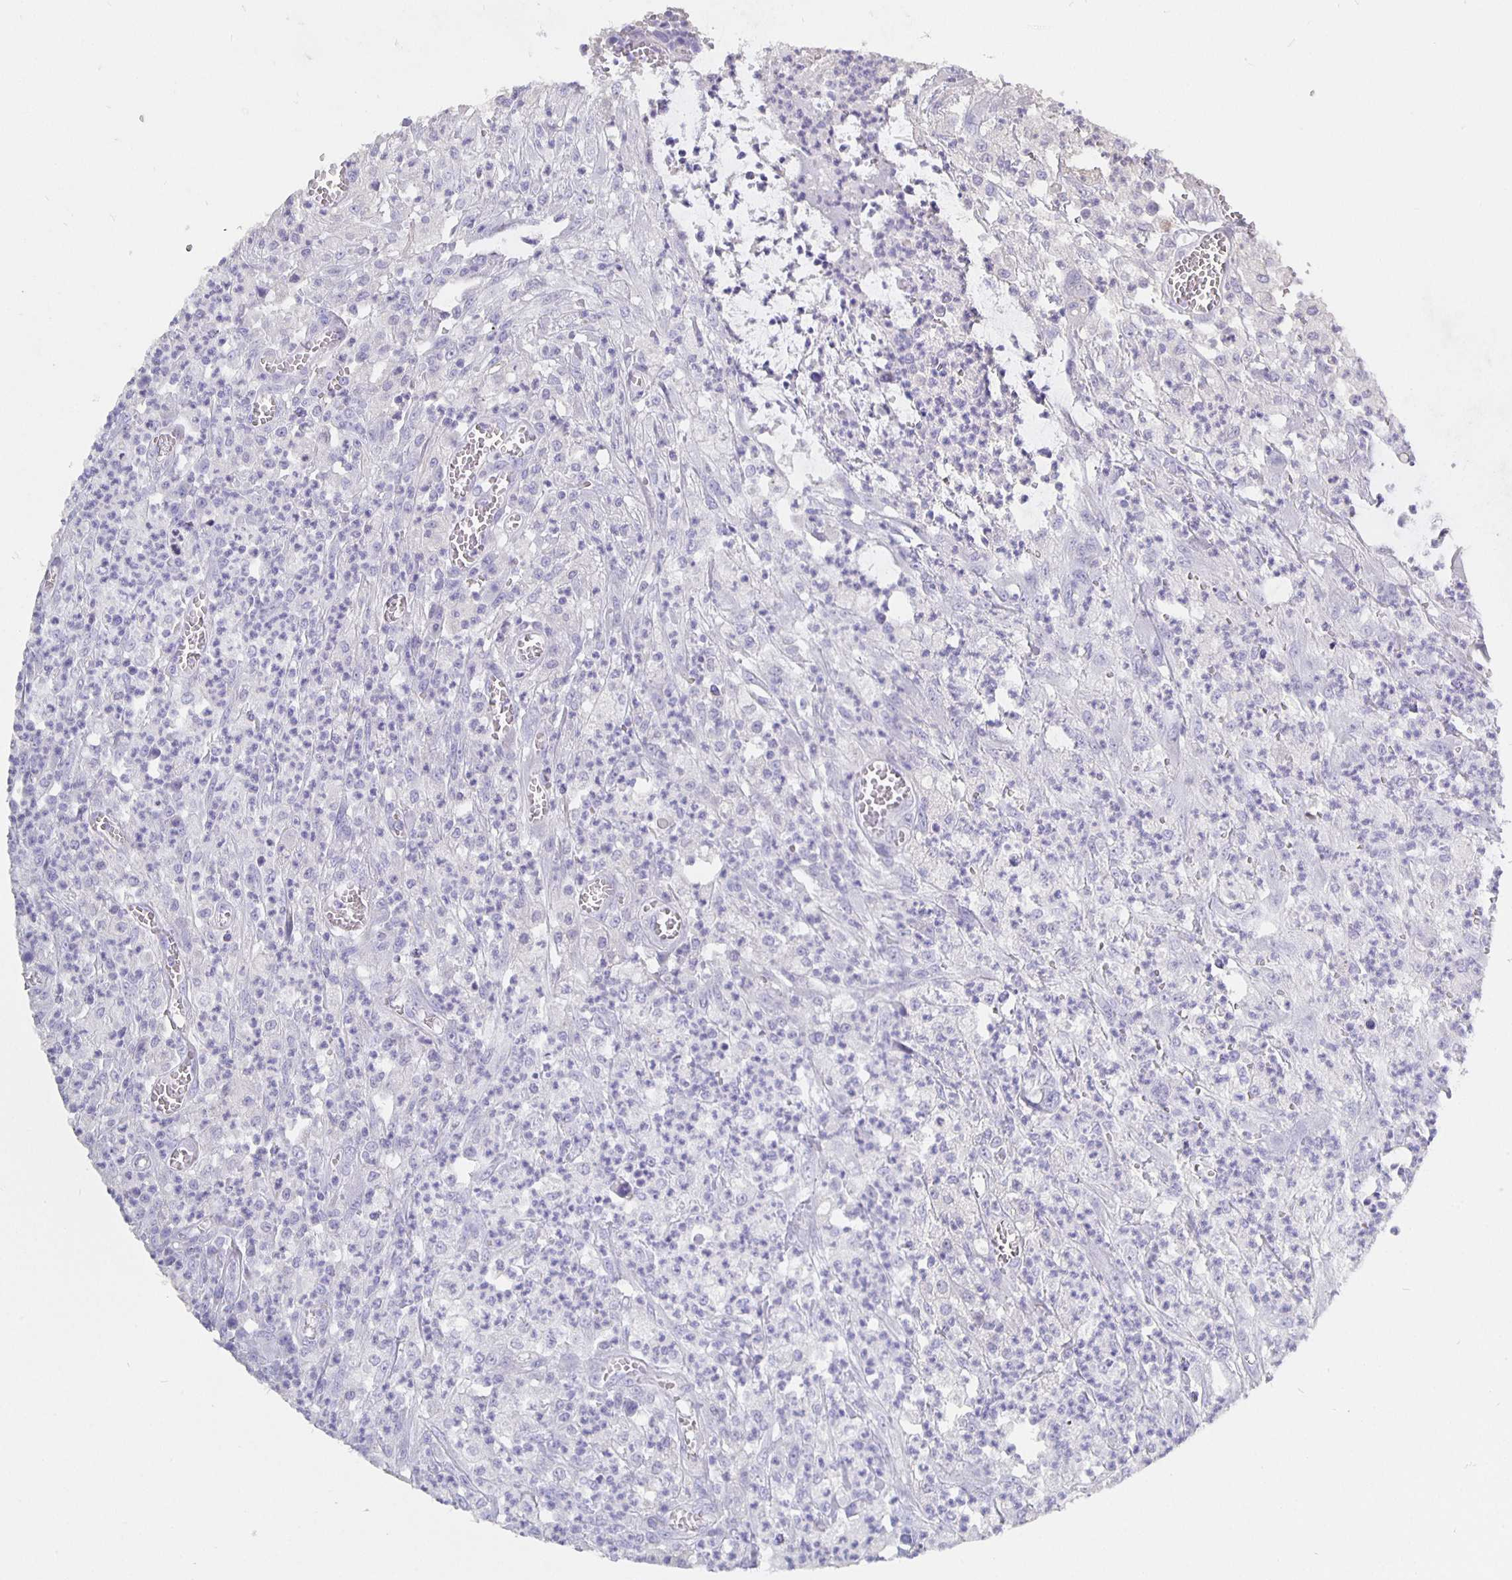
{"staining": {"intensity": "negative", "quantity": "none", "location": "none"}, "tissue": "colorectal cancer", "cell_type": "Tumor cells", "image_type": "cancer", "snomed": [{"axis": "morphology", "description": "Normal tissue, NOS"}, {"axis": "morphology", "description": "Adenocarcinoma, NOS"}, {"axis": "topography", "description": "Colon"}], "caption": "Immunohistochemical staining of human colorectal cancer (adenocarcinoma) displays no significant staining in tumor cells.", "gene": "CFAP74", "patient": {"sex": "male", "age": 65}}